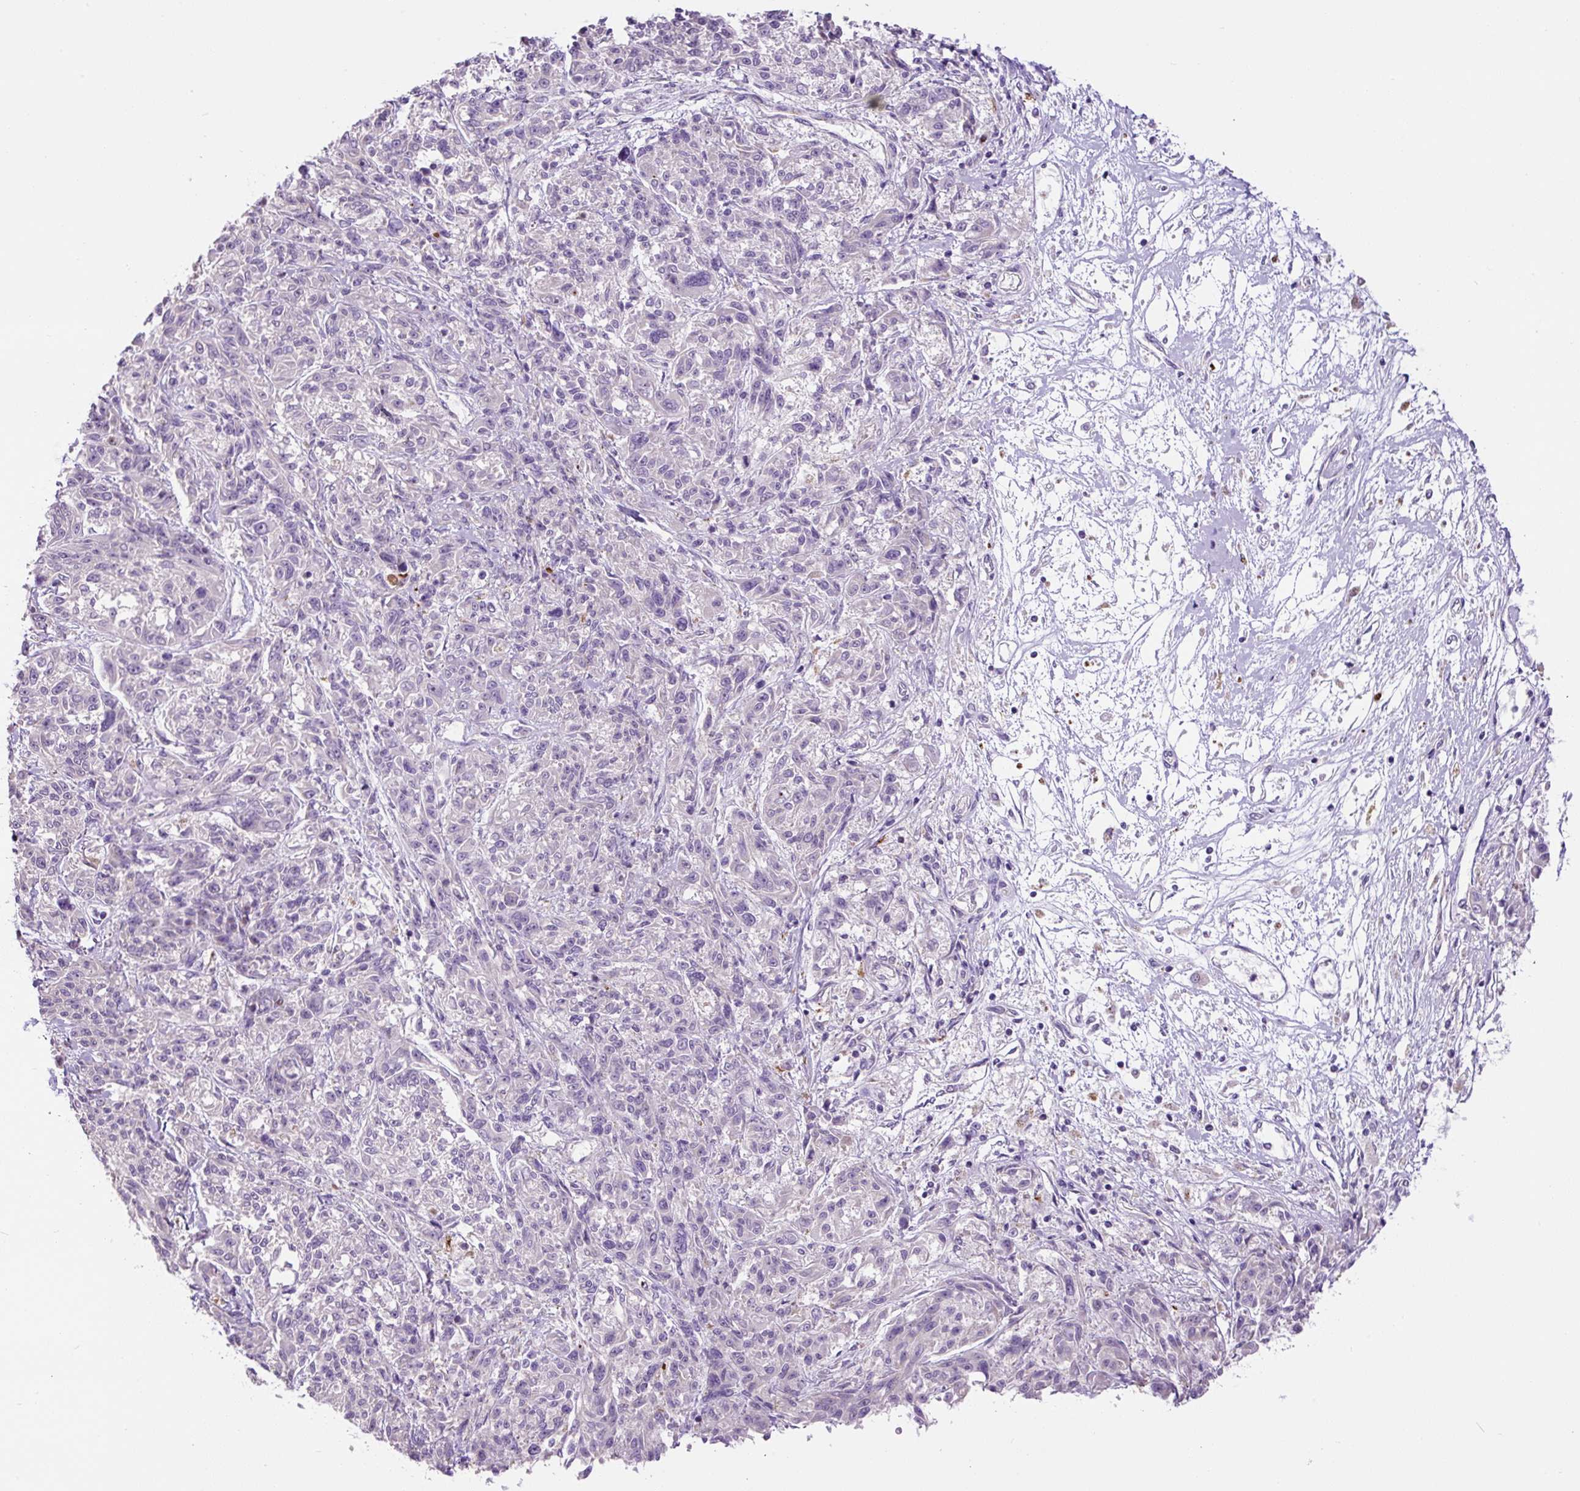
{"staining": {"intensity": "negative", "quantity": "none", "location": "none"}, "tissue": "melanoma", "cell_type": "Tumor cells", "image_type": "cancer", "snomed": [{"axis": "morphology", "description": "Malignant melanoma, NOS"}, {"axis": "topography", "description": "Skin"}], "caption": "An immunohistochemistry histopathology image of melanoma is shown. There is no staining in tumor cells of melanoma. (Brightfield microscopy of DAB (3,3'-diaminobenzidine) IHC at high magnification).", "gene": "OGDHL", "patient": {"sex": "male", "age": 53}}